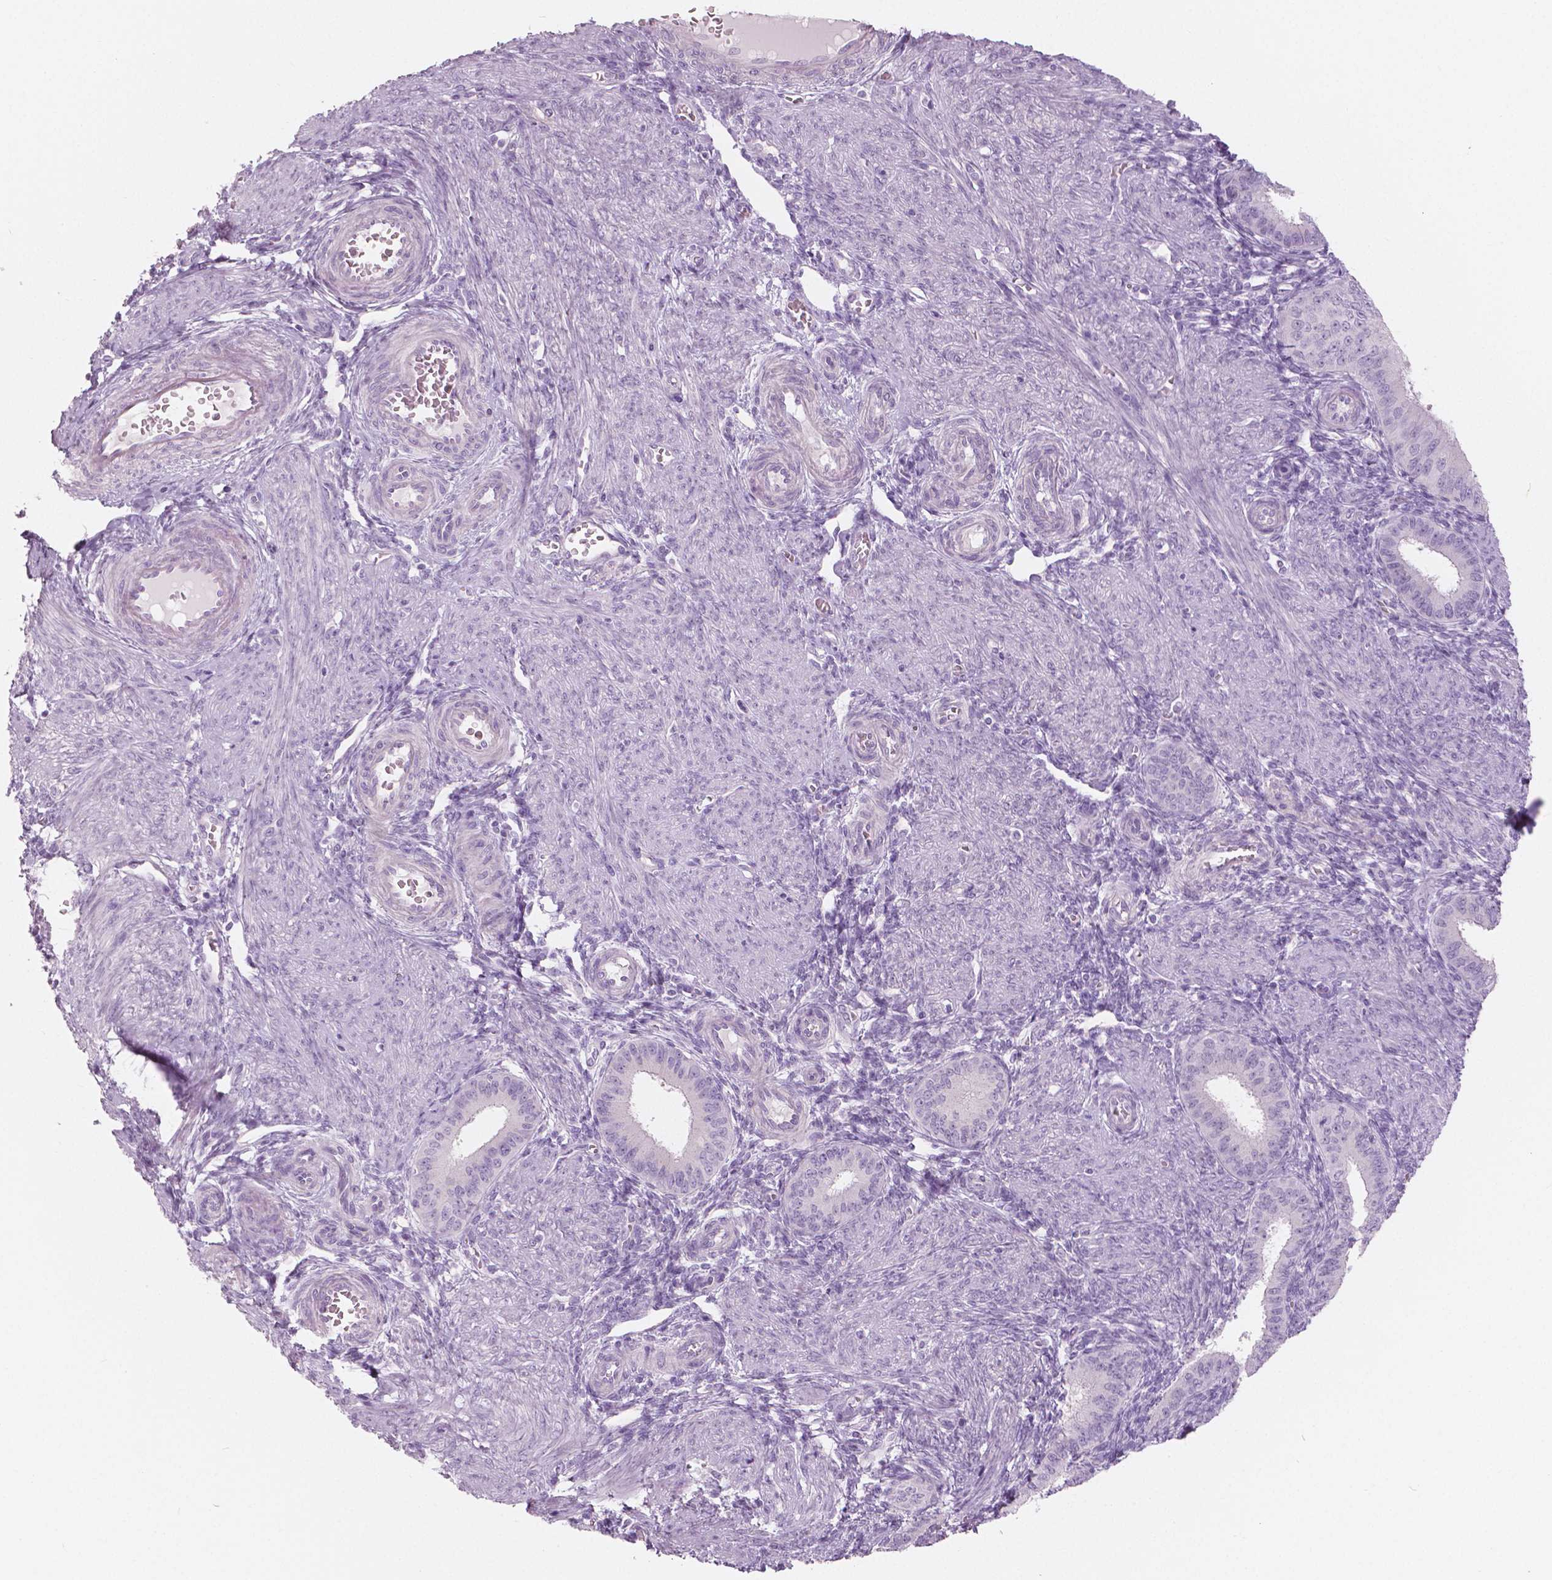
{"staining": {"intensity": "negative", "quantity": "none", "location": "none"}, "tissue": "endometrium", "cell_type": "Cells in endometrial stroma", "image_type": "normal", "snomed": [{"axis": "morphology", "description": "Normal tissue, NOS"}, {"axis": "topography", "description": "Endometrium"}], "caption": "A histopathology image of human endometrium is negative for staining in cells in endometrial stroma. (DAB (3,3'-diaminobenzidine) immunohistochemistry (IHC) visualized using brightfield microscopy, high magnification).", "gene": "A4GNT", "patient": {"sex": "female", "age": 39}}